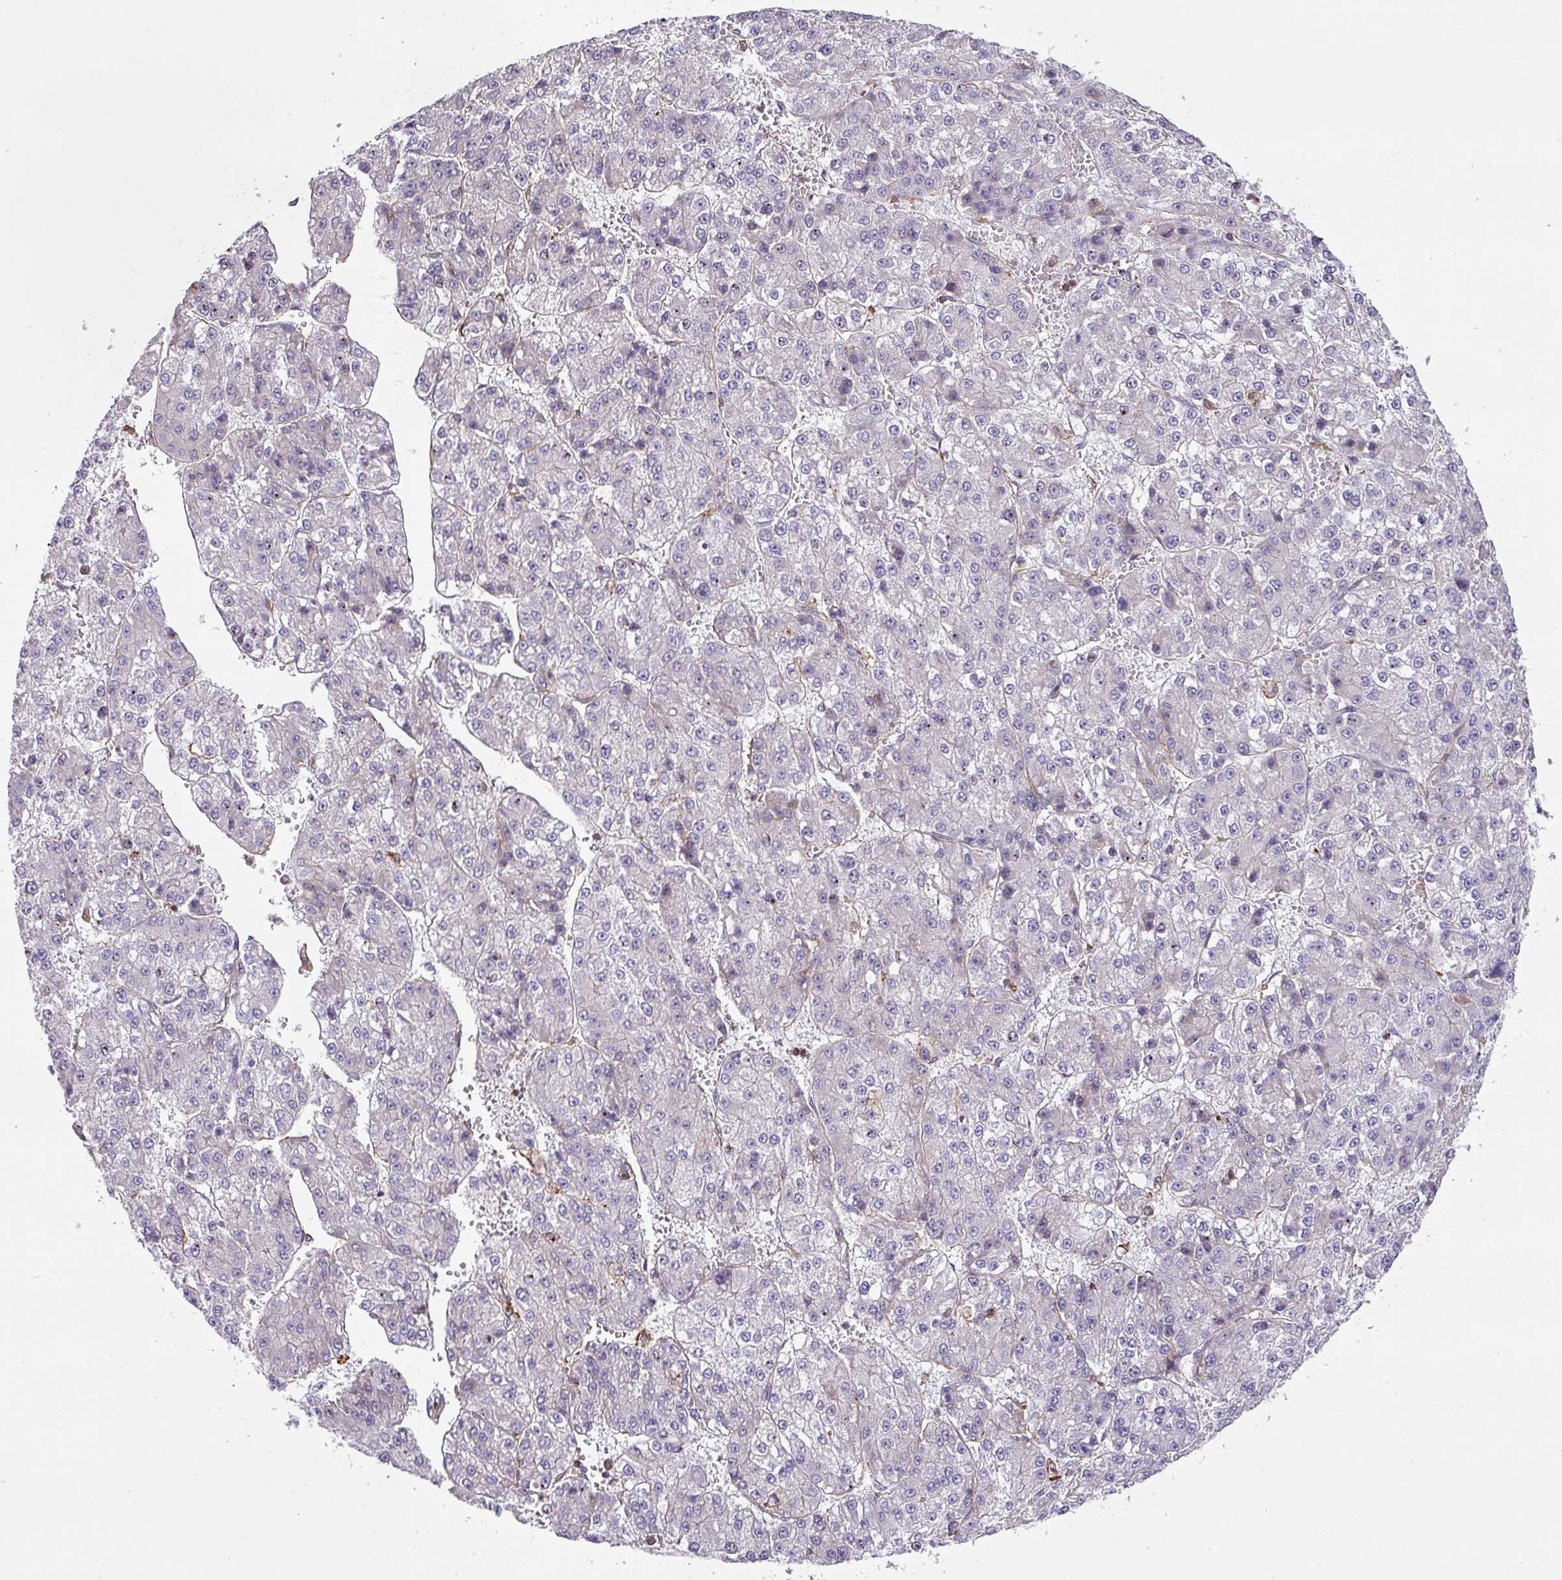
{"staining": {"intensity": "negative", "quantity": "none", "location": "none"}, "tissue": "liver cancer", "cell_type": "Tumor cells", "image_type": "cancer", "snomed": [{"axis": "morphology", "description": "Carcinoma, Hepatocellular, NOS"}, {"axis": "topography", "description": "Liver"}], "caption": "IHC of human liver cancer displays no staining in tumor cells. (Brightfield microscopy of DAB immunohistochemistry at high magnification).", "gene": "LRRC41", "patient": {"sex": "female", "age": 73}}